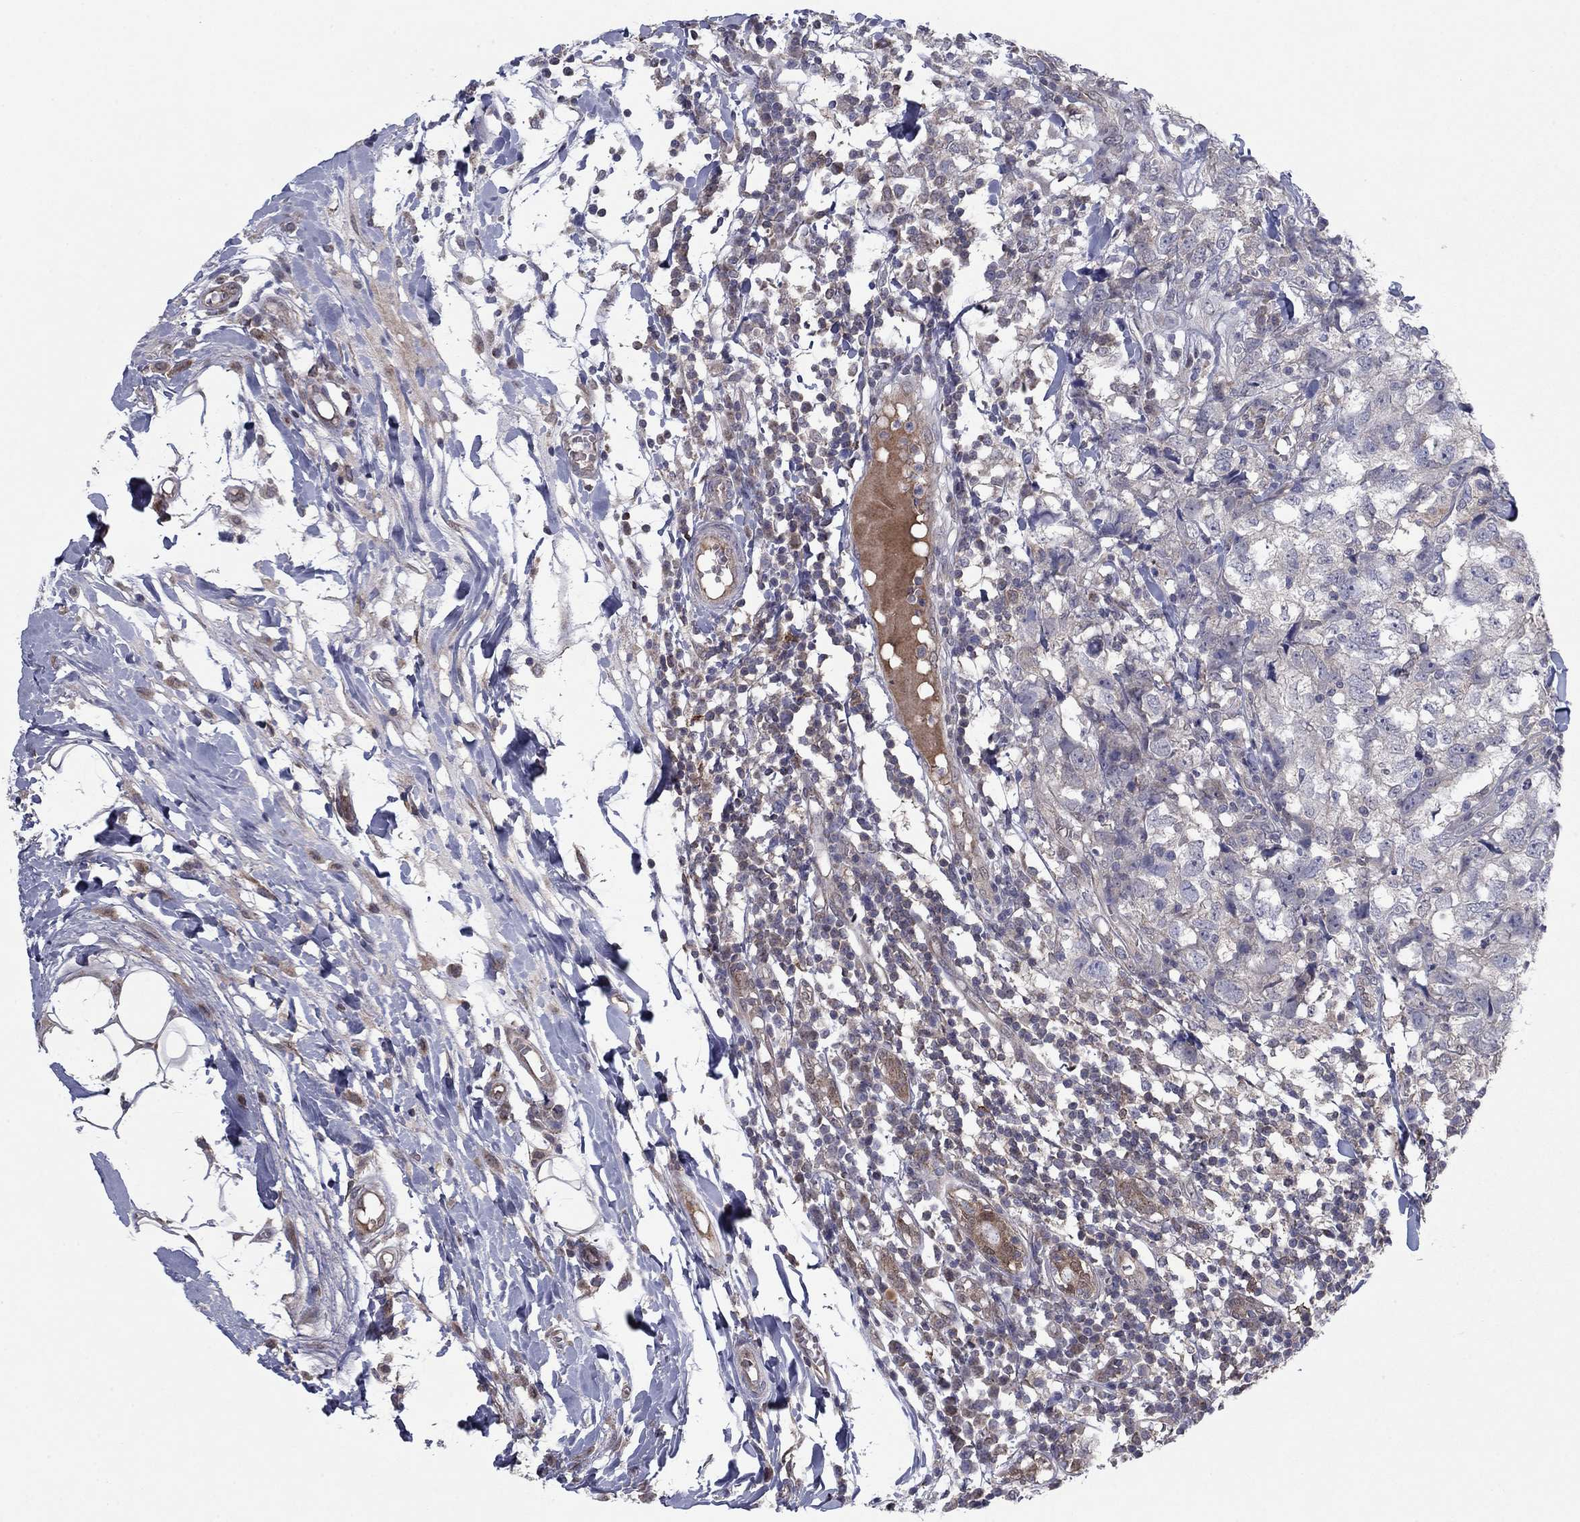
{"staining": {"intensity": "negative", "quantity": "none", "location": "none"}, "tissue": "breast cancer", "cell_type": "Tumor cells", "image_type": "cancer", "snomed": [{"axis": "morphology", "description": "Duct carcinoma"}, {"axis": "topography", "description": "Breast"}], "caption": "Protein analysis of breast cancer (intraductal carcinoma) demonstrates no significant staining in tumor cells.", "gene": "GRHPR", "patient": {"sex": "female", "age": 30}}